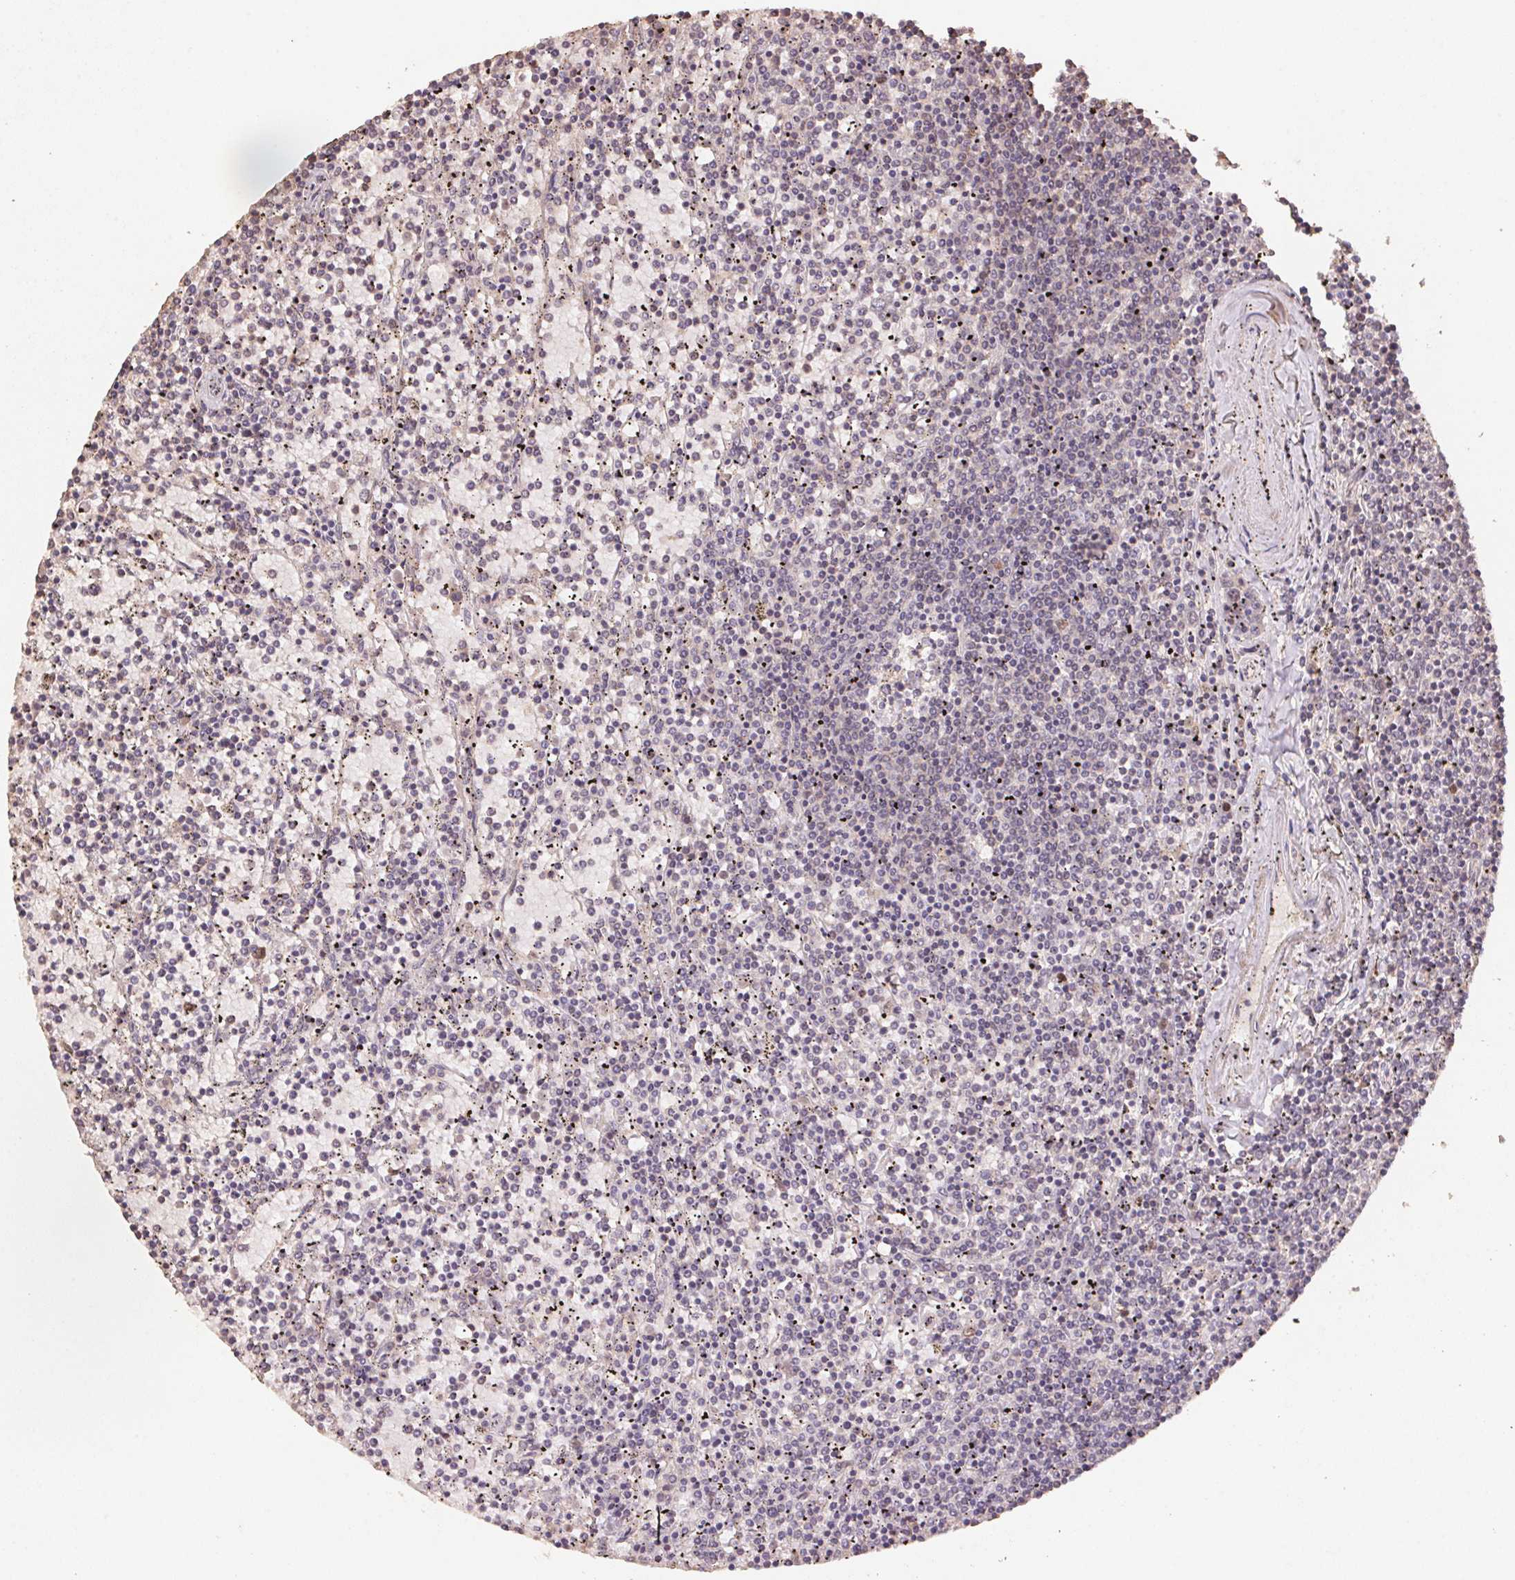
{"staining": {"intensity": "negative", "quantity": "none", "location": "none"}, "tissue": "lymphoma", "cell_type": "Tumor cells", "image_type": "cancer", "snomed": [{"axis": "morphology", "description": "Malignant lymphoma, non-Hodgkin's type, Low grade"}, {"axis": "topography", "description": "Spleen"}], "caption": "The micrograph displays no staining of tumor cells in lymphoma.", "gene": "CENPF", "patient": {"sex": "female", "age": 77}}